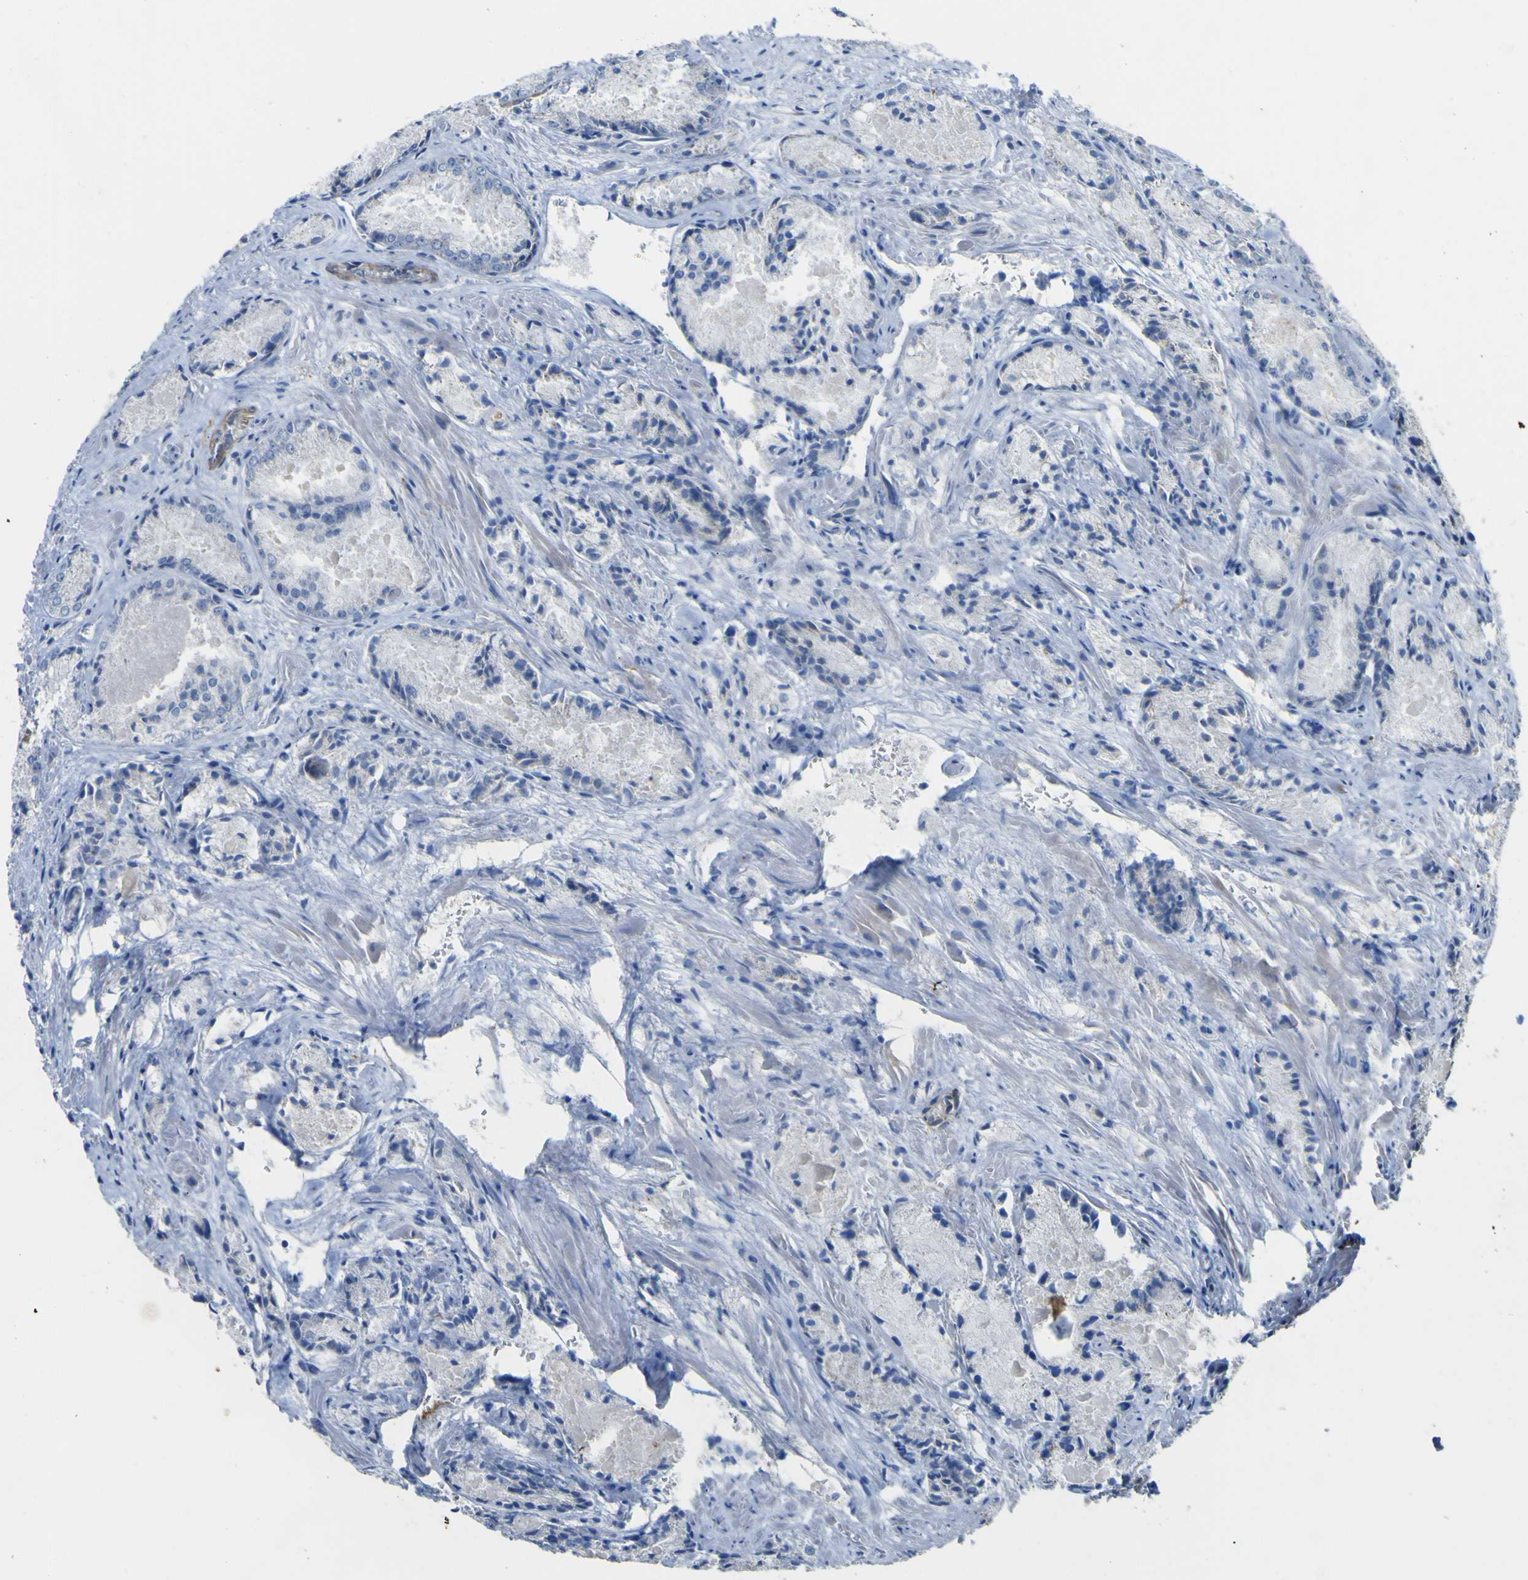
{"staining": {"intensity": "negative", "quantity": "none", "location": "none"}, "tissue": "prostate cancer", "cell_type": "Tumor cells", "image_type": "cancer", "snomed": [{"axis": "morphology", "description": "Adenocarcinoma, Low grade"}, {"axis": "topography", "description": "Prostate"}], "caption": "Prostate adenocarcinoma (low-grade) stained for a protein using immunohistochemistry reveals no expression tumor cells.", "gene": "ALDH18A1", "patient": {"sex": "male", "age": 64}}